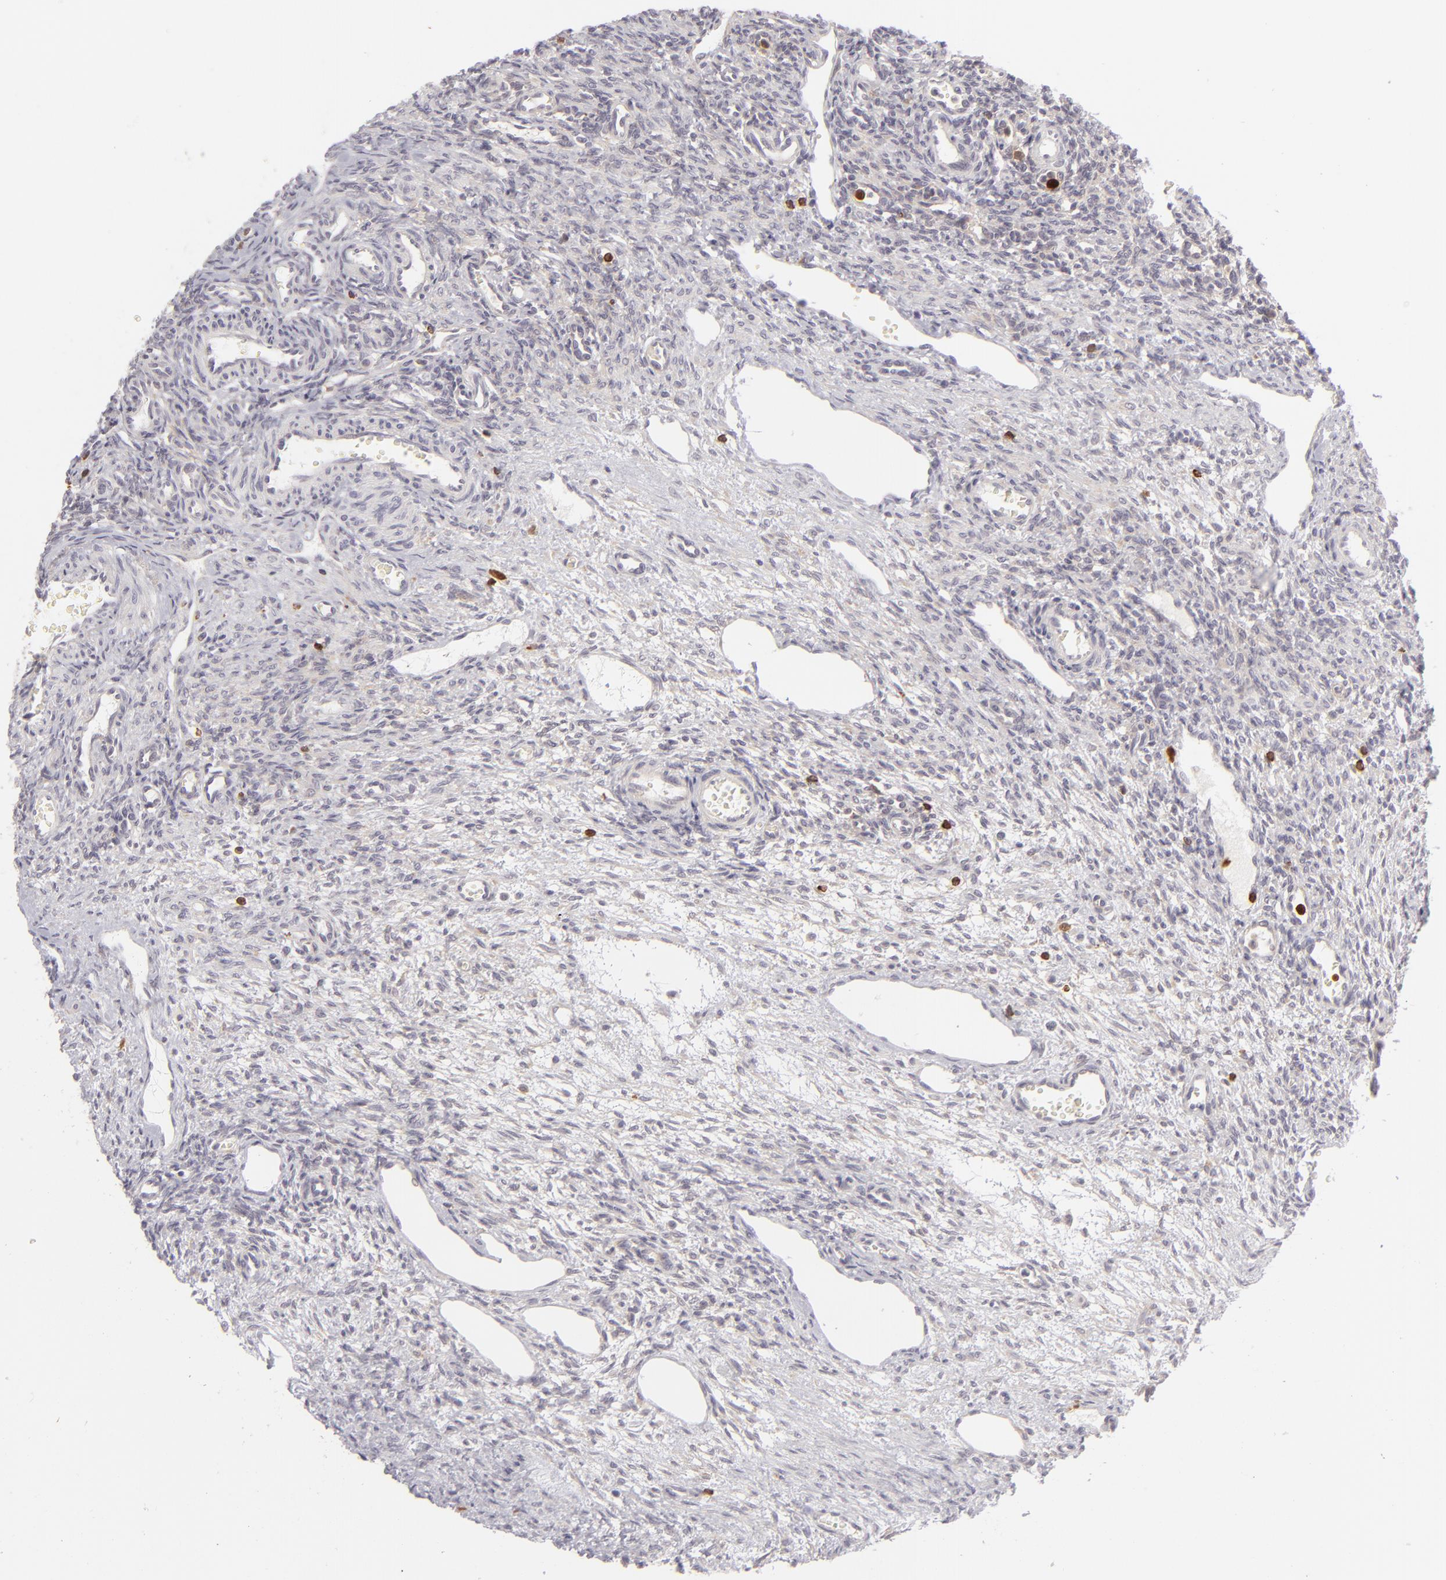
{"staining": {"intensity": "negative", "quantity": "none", "location": "none"}, "tissue": "ovary", "cell_type": "Ovarian stroma cells", "image_type": "normal", "snomed": [{"axis": "morphology", "description": "Normal tissue, NOS"}, {"axis": "topography", "description": "Ovary"}], "caption": "Immunohistochemistry (IHC) photomicrograph of unremarkable ovary stained for a protein (brown), which displays no expression in ovarian stroma cells.", "gene": "APOBEC3G", "patient": {"sex": "female", "age": 33}}